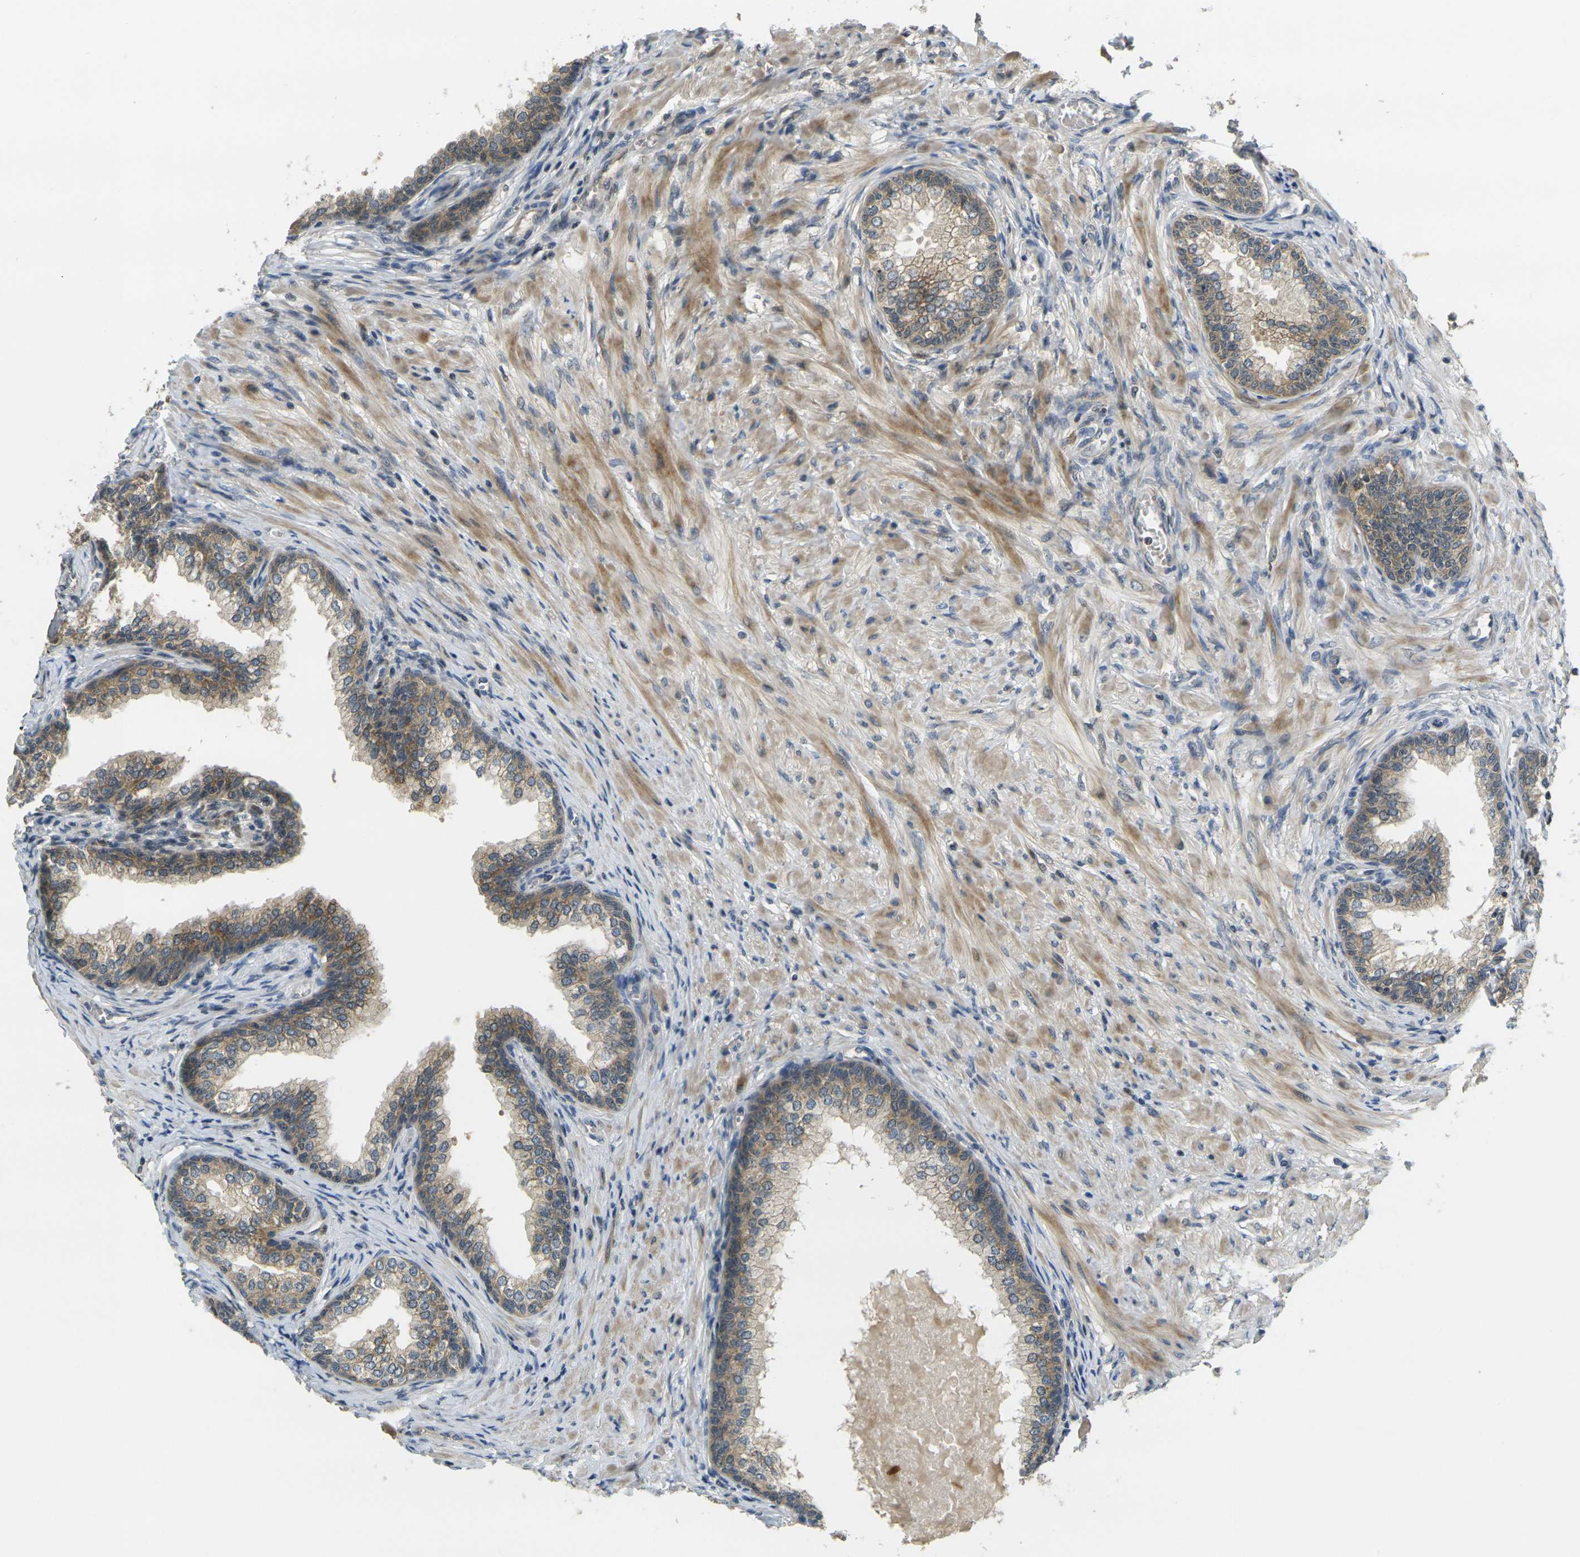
{"staining": {"intensity": "moderate", "quantity": ">75%", "location": "cytoplasmic/membranous"}, "tissue": "prostate", "cell_type": "Glandular cells", "image_type": "normal", "snomed": [{"axis": "morphology", "description": "Normal tissue, NOS"}, {"axis": "morphology", "description": "Urothelial carcinoma, Low grade"}, {"axis": "topography", "description": "Urinary bladder"}, {"axis": "topography", "description": "Prostate"}], "caption": "The immunohistochemical stain highlights moderate cytoplasmic/membranous positivity in glandular cells of unremarkable prostate. The staining is performed using DAB brown chromogen to label protein expression. The nuclei are counter-stained blue using hematoxylin.", "gene": "KLHL8", "patient": {"sex": "male", "age": 60}}